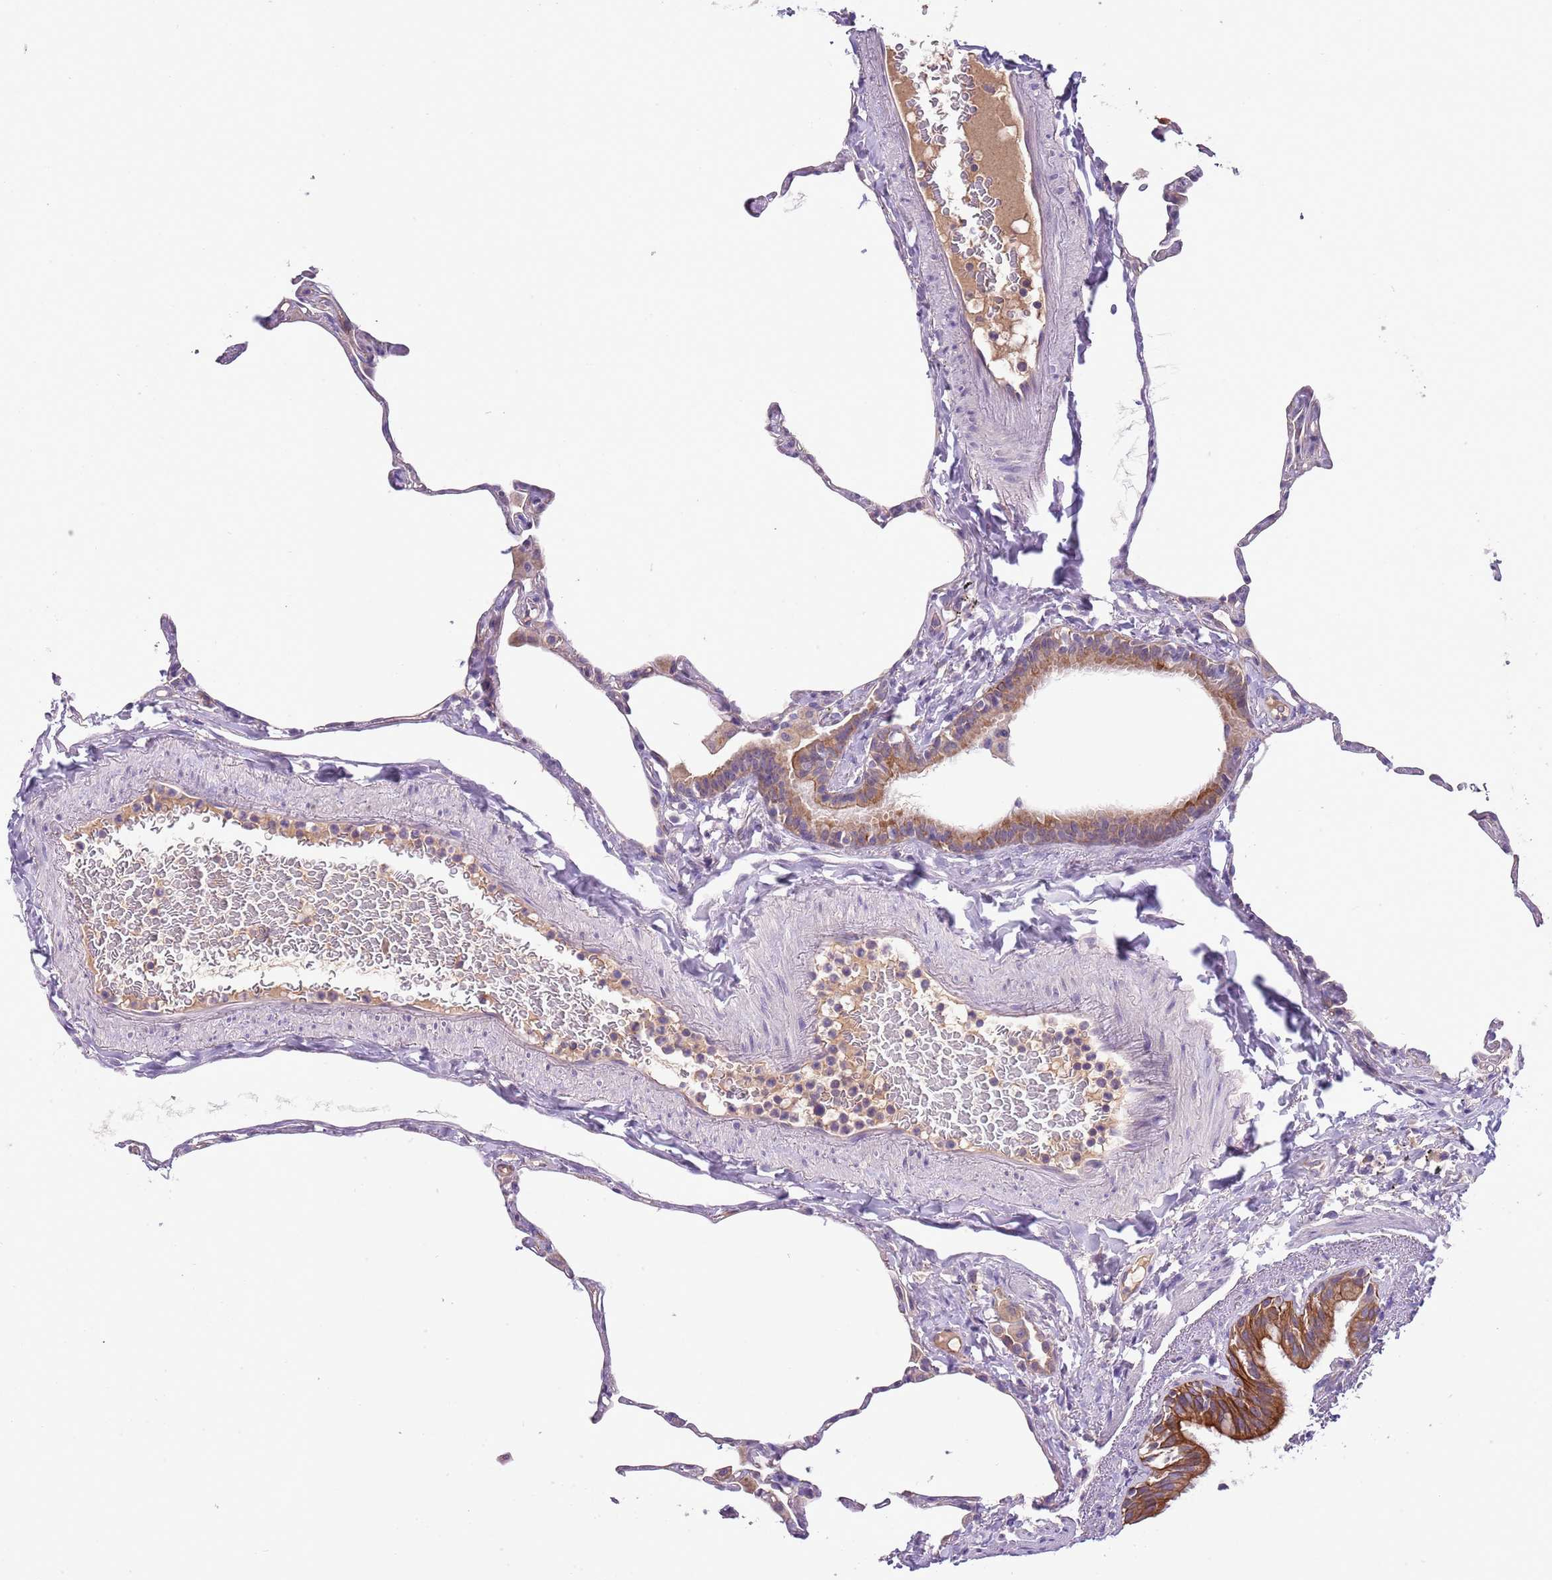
{"staining": {"intensity": "weak", "quantity": "<25%", "location": "cytoplasmic/membranous"}, "tissue": "lung", "cell_type": "Alveolar cells", "image_type": "normal", "snomed": [{"axis": "morphology", "description": "Normal tissue, NOS"}, {"axis": "topography", "description": "Lung"}], "caption": "Immunohistochemical staining of normal human lung shows no significant staining in alveolar cells. (Brightfield microscopy of DAB immunohistochemistry at high magnification).", "gene": "HES3", "patient": {"sex": "male", "age": 65}}